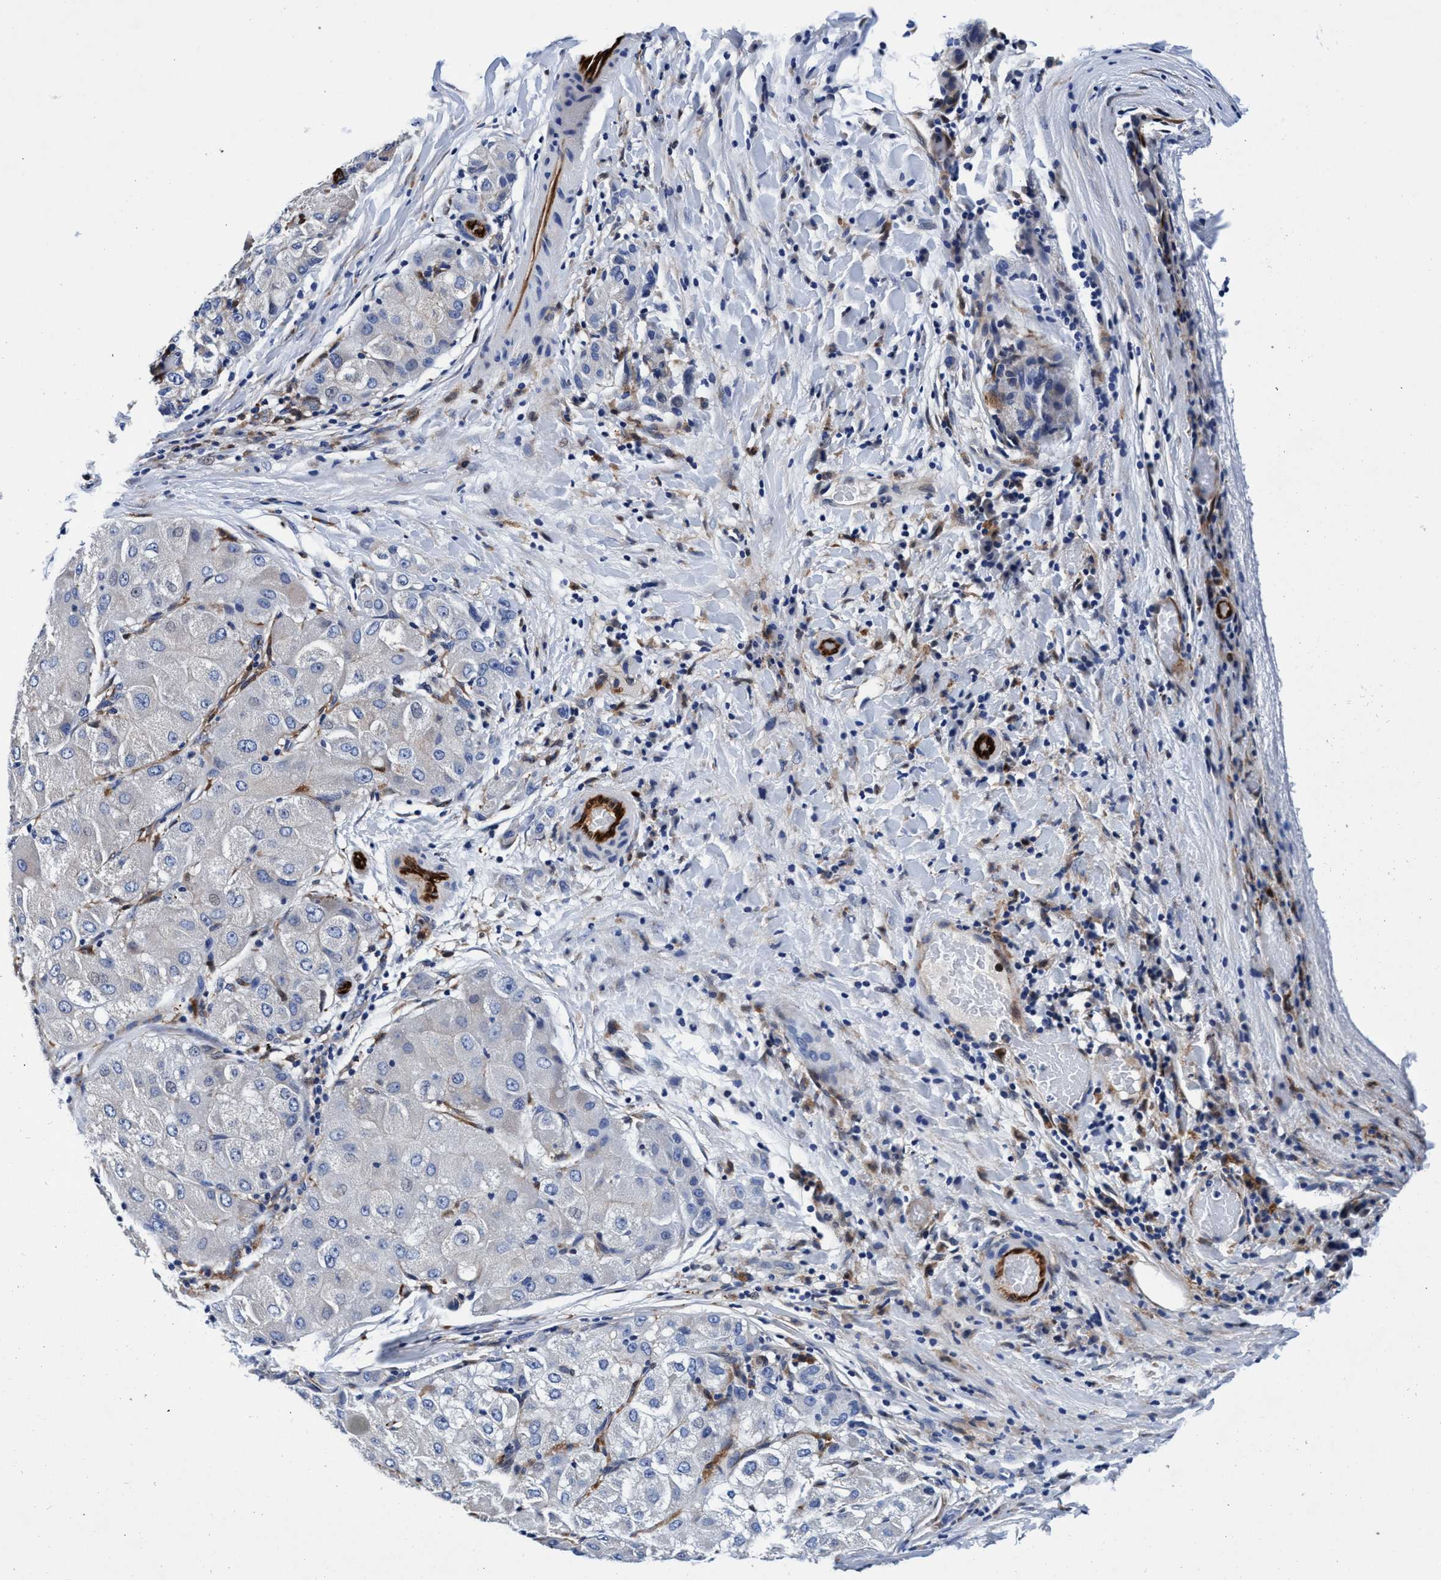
{"staining": {"intensity": "negative", "quantity": "none", "location": "none"}, "tissue": "liver cancer", "cell_type": "Tumor cells", "image_type": "cancer", "snomed": [{"axis": "morphology", "description": "Carcinoma, Hepatocellular, NOS"}, {"axis": "topography", "description": "Liver"}], "caption": "Immunohistochemical staining of human liver hepatocellular carcinoma shows no significant expression in tumor cells.", "gene": "UBALD2", "patient": {"sex": "male", "age": 80}}